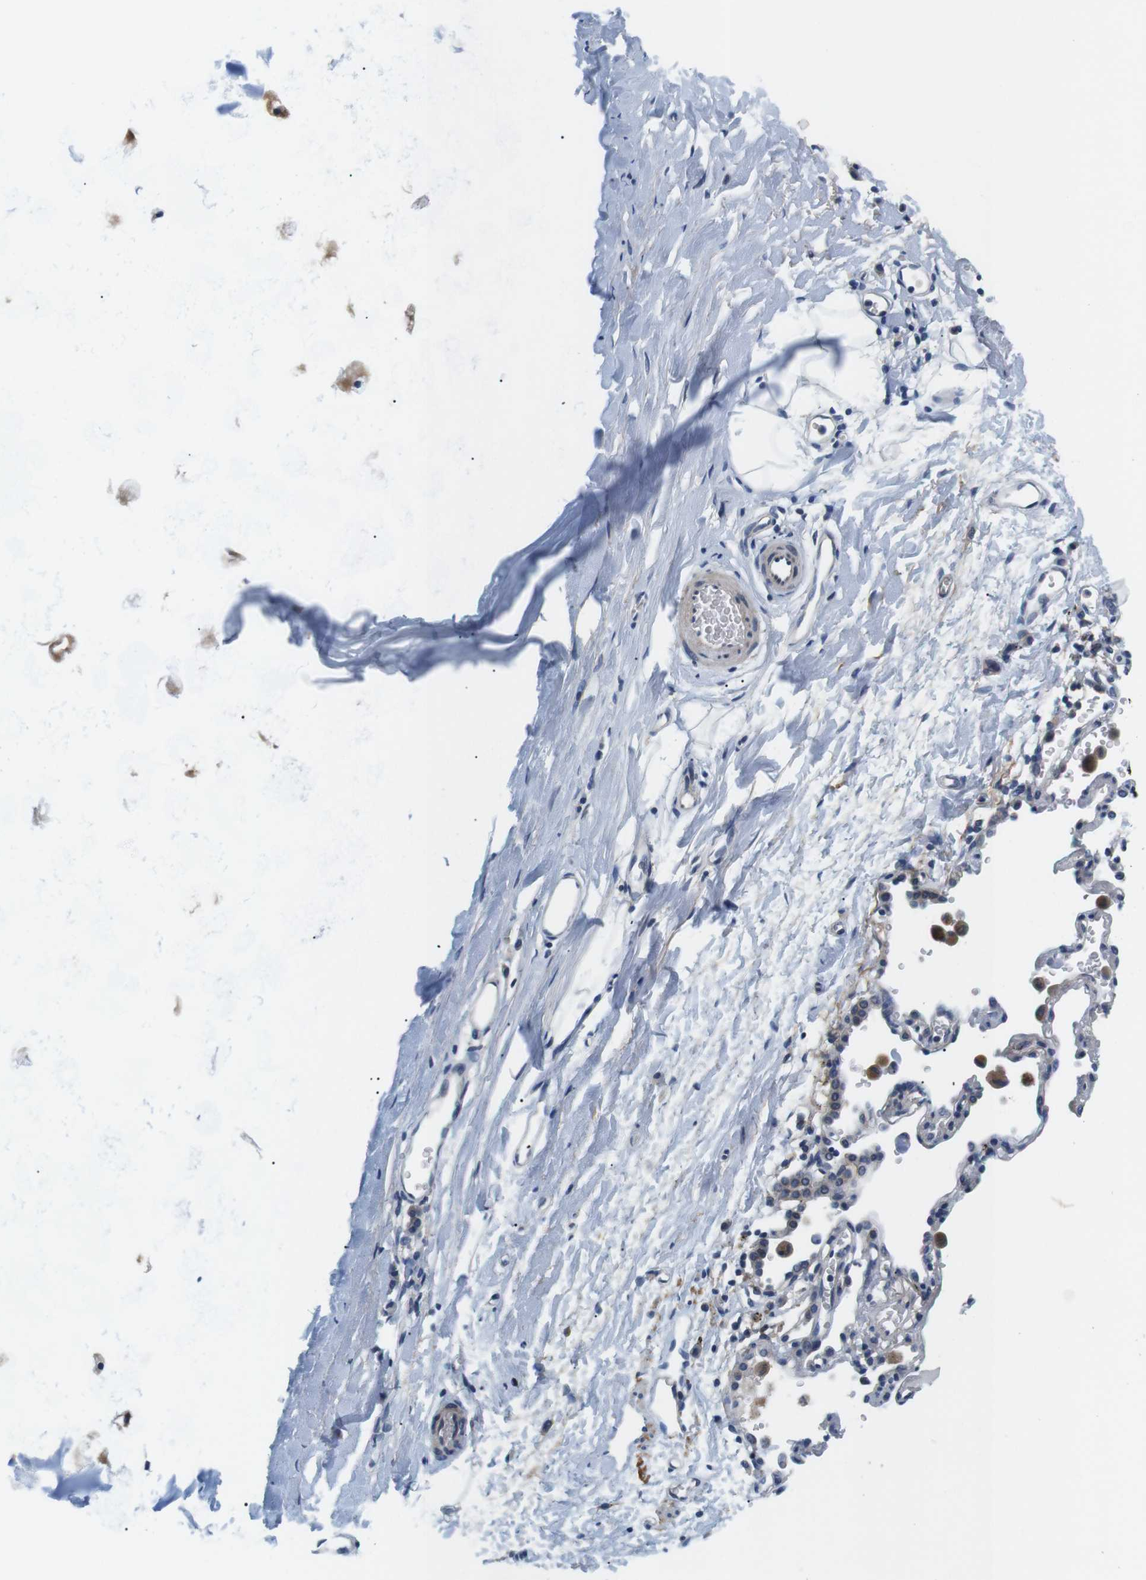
{"staining": {"intensity": "negative", "quantity": "none", "location": "none"}, "tissue": "adipose tissue", "cell_type": "Adipocytes", "image_type": "normal", "snomed": [{"axis": "morphology", "description": "Normal tissue, NOS"}, {"axis": "topography", "description": "Cartilage tissue"}, {"axis": "topography", "description": "Bronchus"}], "caption": "A high-resolution histopathology image shows immunohistochemistry (IHC) staining of benign adipose tissue, which reveals no significant positivity in adipocytes.", "gene": "SLC30A1", "patient": {"sex": "female", "age": 53}}